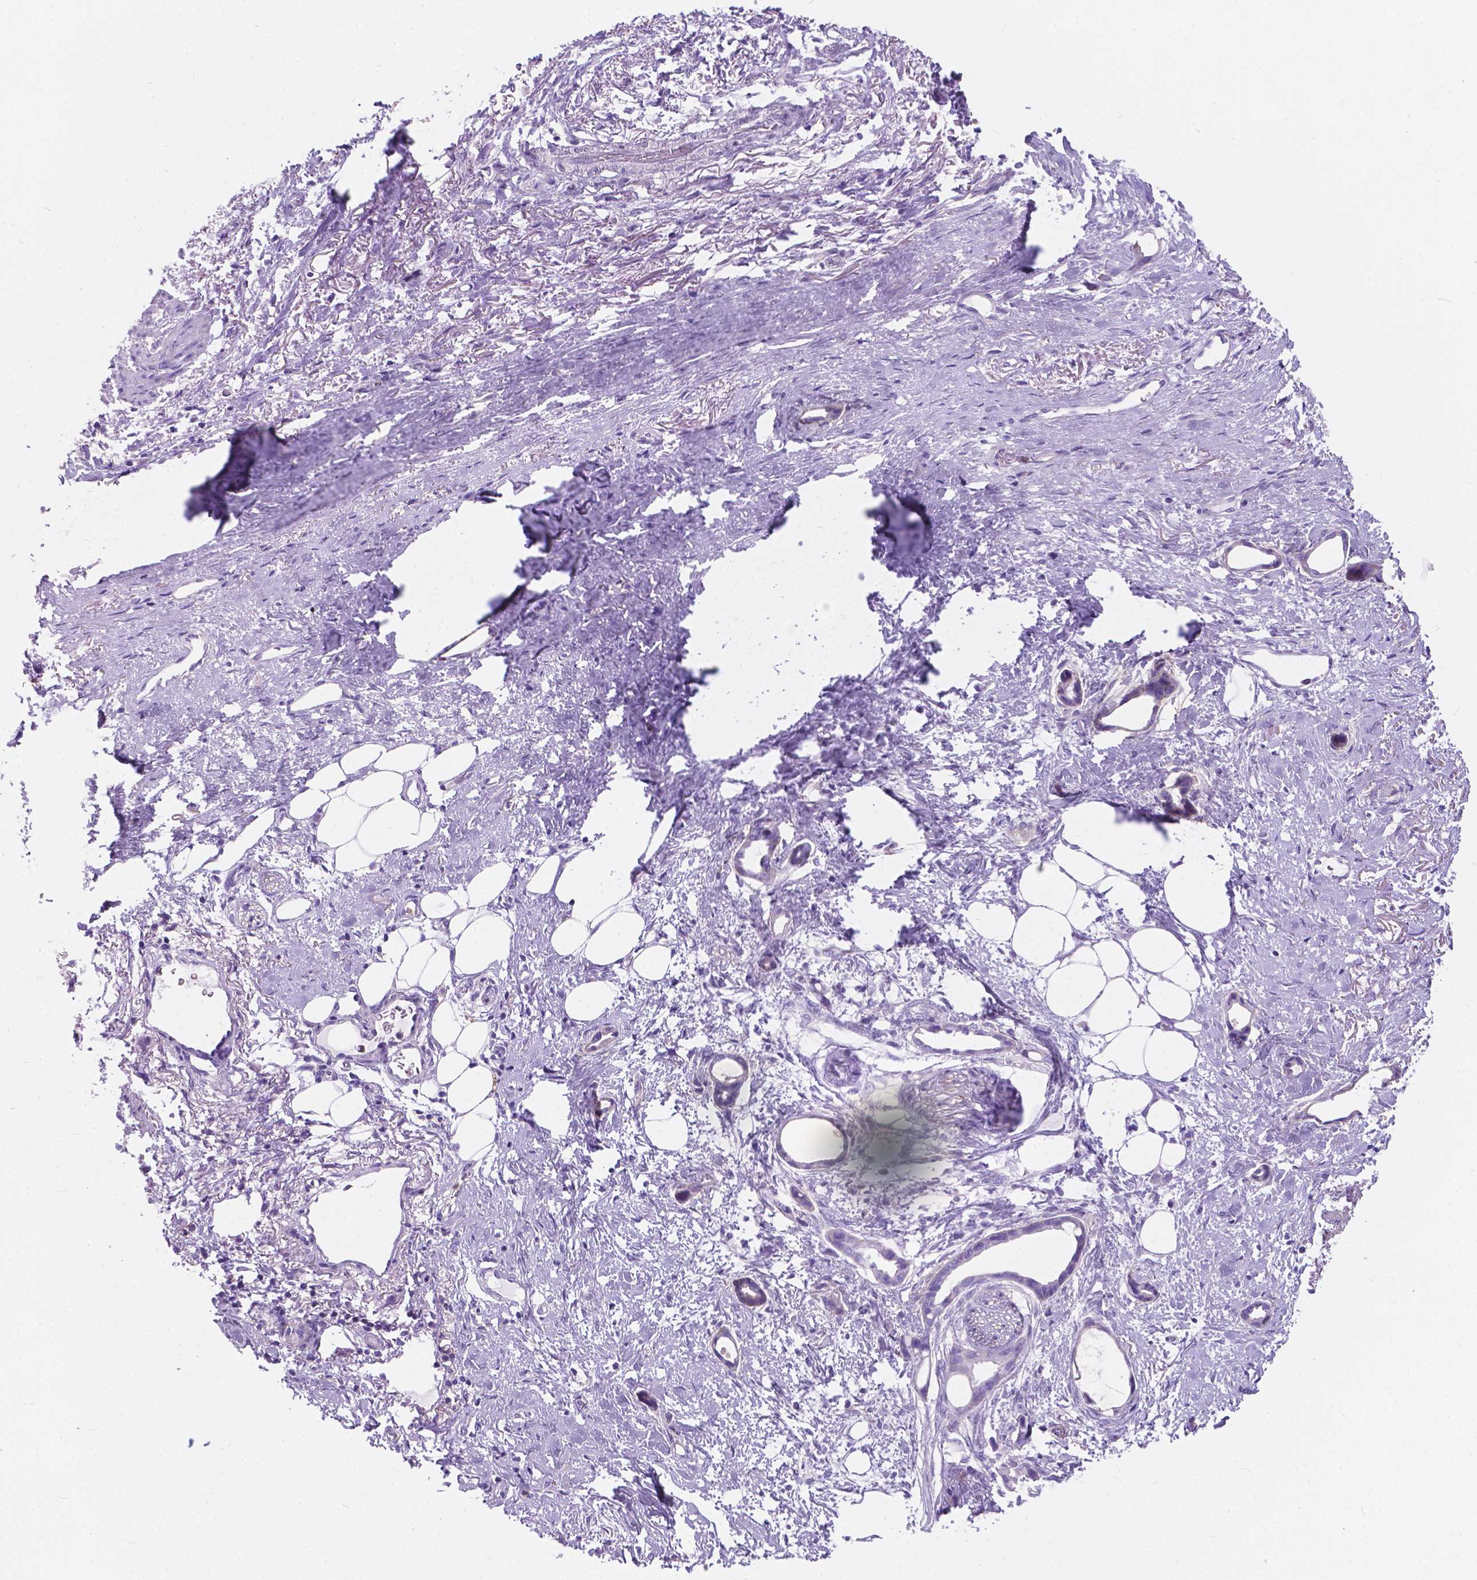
{"staining": {"intensity": "negative", "quantity": "none", "location": "none"}, "tissue": "stomach cancer", "cell_type": "Tumor cells", "image_type": "cancer", "snomed": [{"axis": "morphology", "description": "Adenocarcinoma, NOS"}, {"axis": "topography", "description": "Stomach, upper"}], "caption": "Stomach adenocarcinoma stained for a protein using immunohistochemistry demonstrates no expression tumor cells.", "gene": "KIAA0040", "patient": {"sex": "male", "age": 62}}